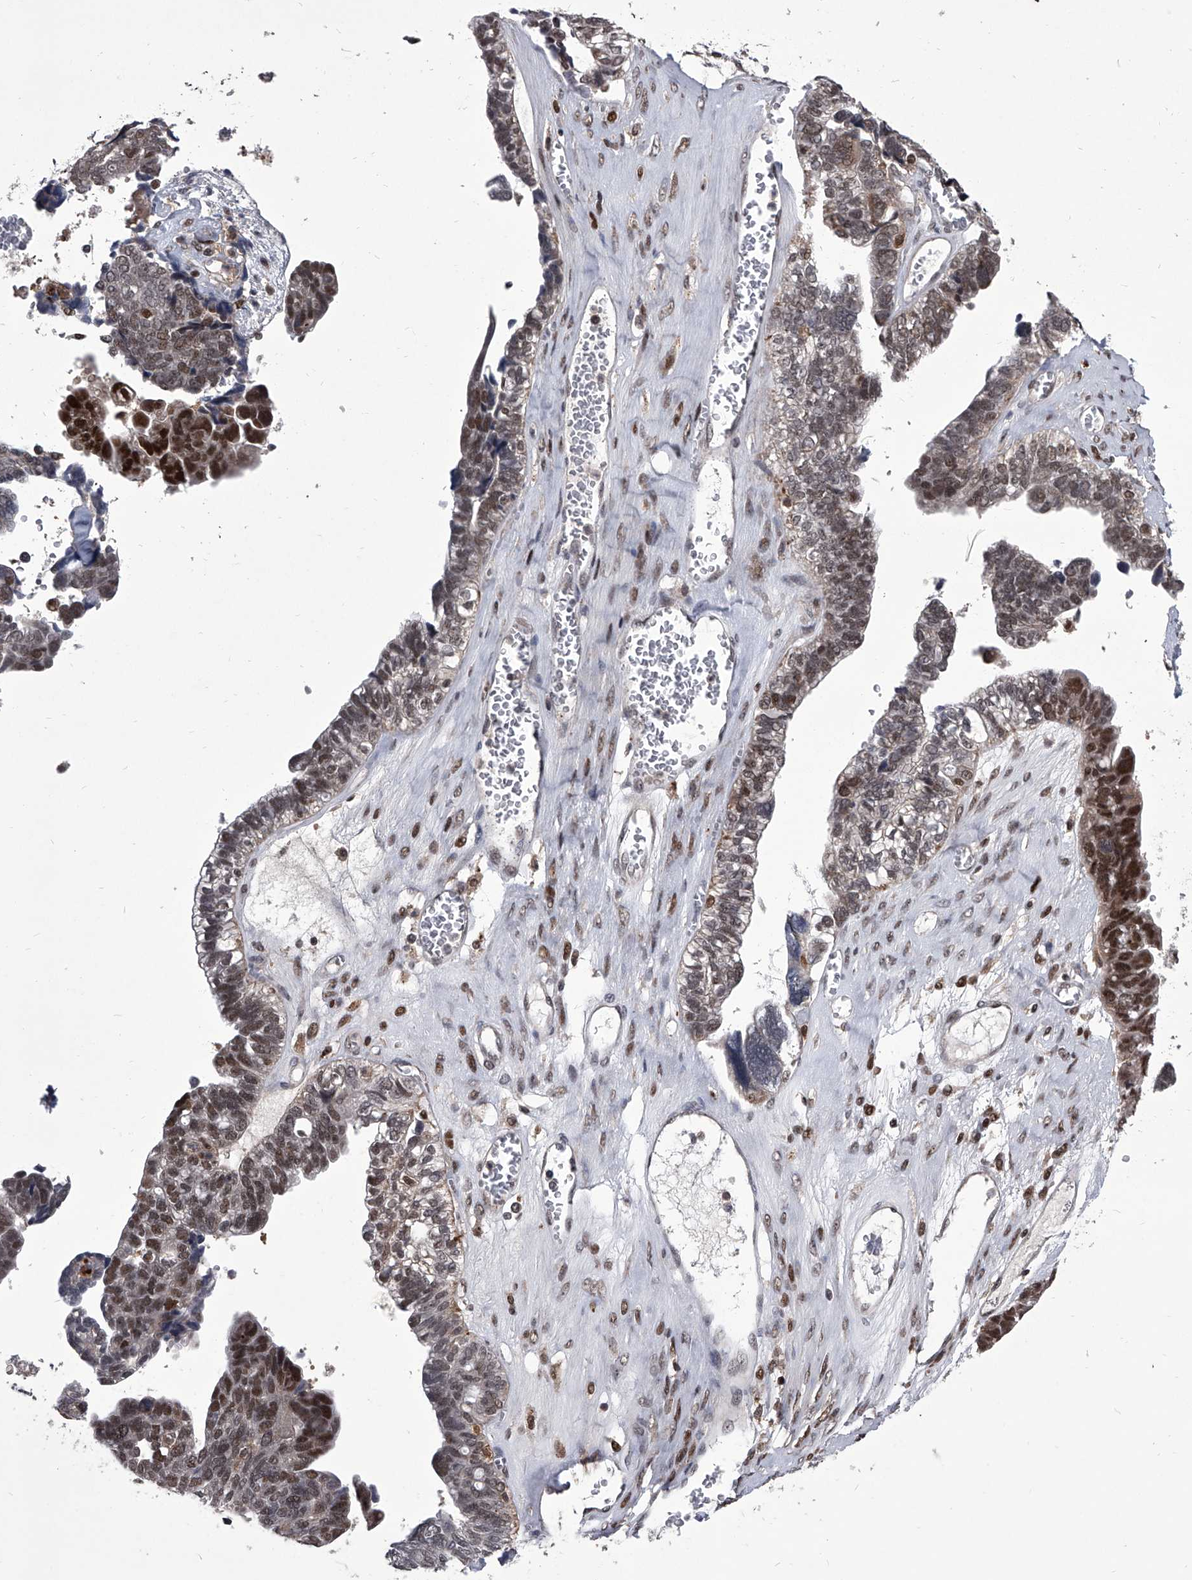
{"staining": {"intensity": "moderate", "quantity": ">75%", "location": "nuclear"}, "tissue": "ovarian cancer", "cell_type": "Tumor cells", "image_type": "cancer", "snomed": [{"axis": "morphology", "description": "Cystadenocarcinoma, serous, NOS"}, {"axis": "topography", "description": "Ovary"}], "caption": "Moderate nuclear protein staining is seen in approximately >75% of tumor cells in serous cystadenocarcinoma (ovarian).", "gene": "CMTR1", "patient": {"sex": "female", "age": 79}}